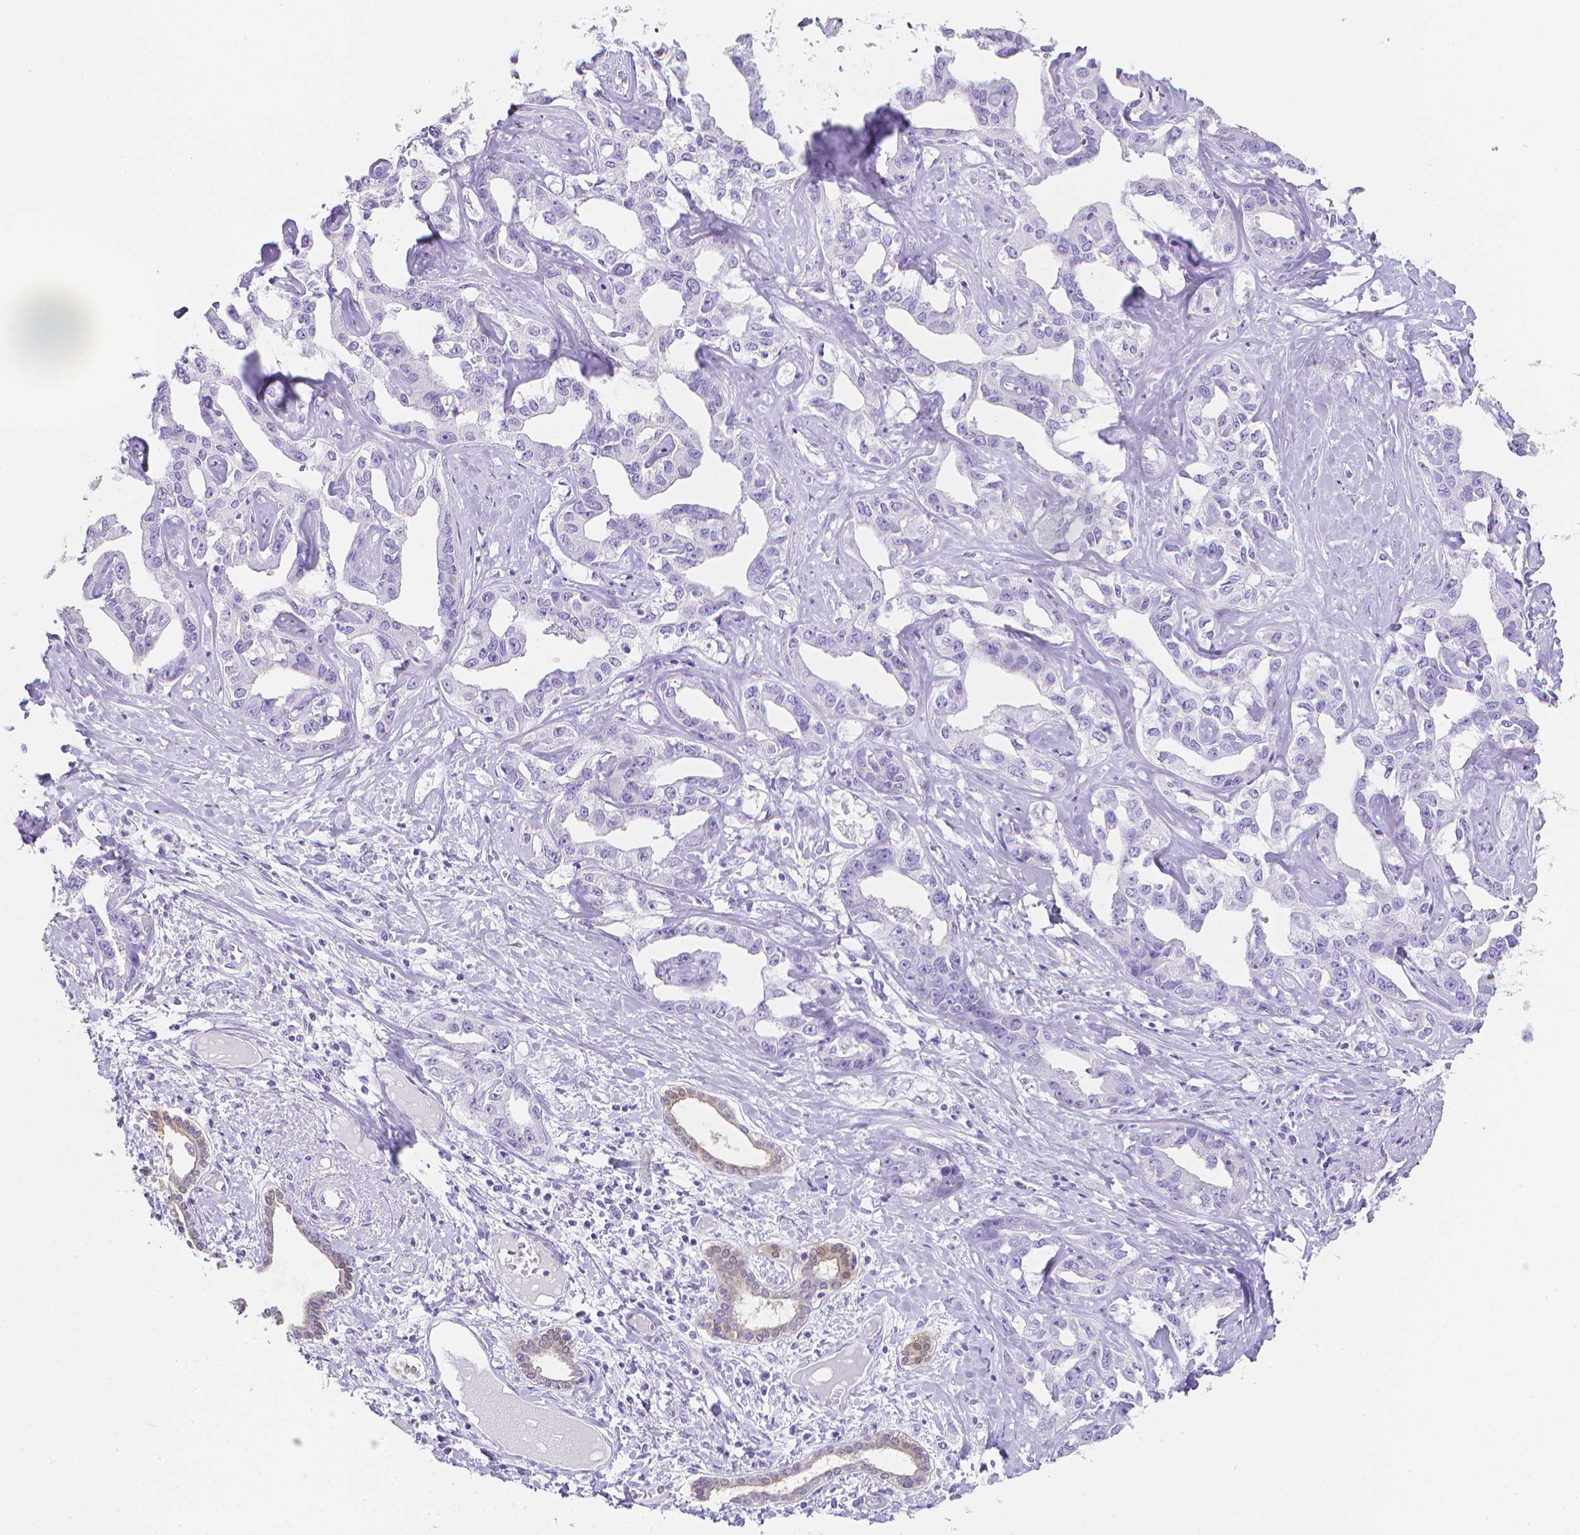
{"staining": {"intensity": "negative", "quantity": "none", "location": "none"}, "tissue": "liver cancer", "cell_type": "Tumor cells", "image_type": "cancer", "snomed": [{"axis": "morphology", "description": "Cholangiocarcinoma"}, {"axis": "topography", "description": "Liver"}], "caption": "Micrograph shows no protein positivity in tumor cells of liver cholangiocarcinoma tissue.", "gene": "LGALS4", "patient": {"sex": "male", "age": 59}}